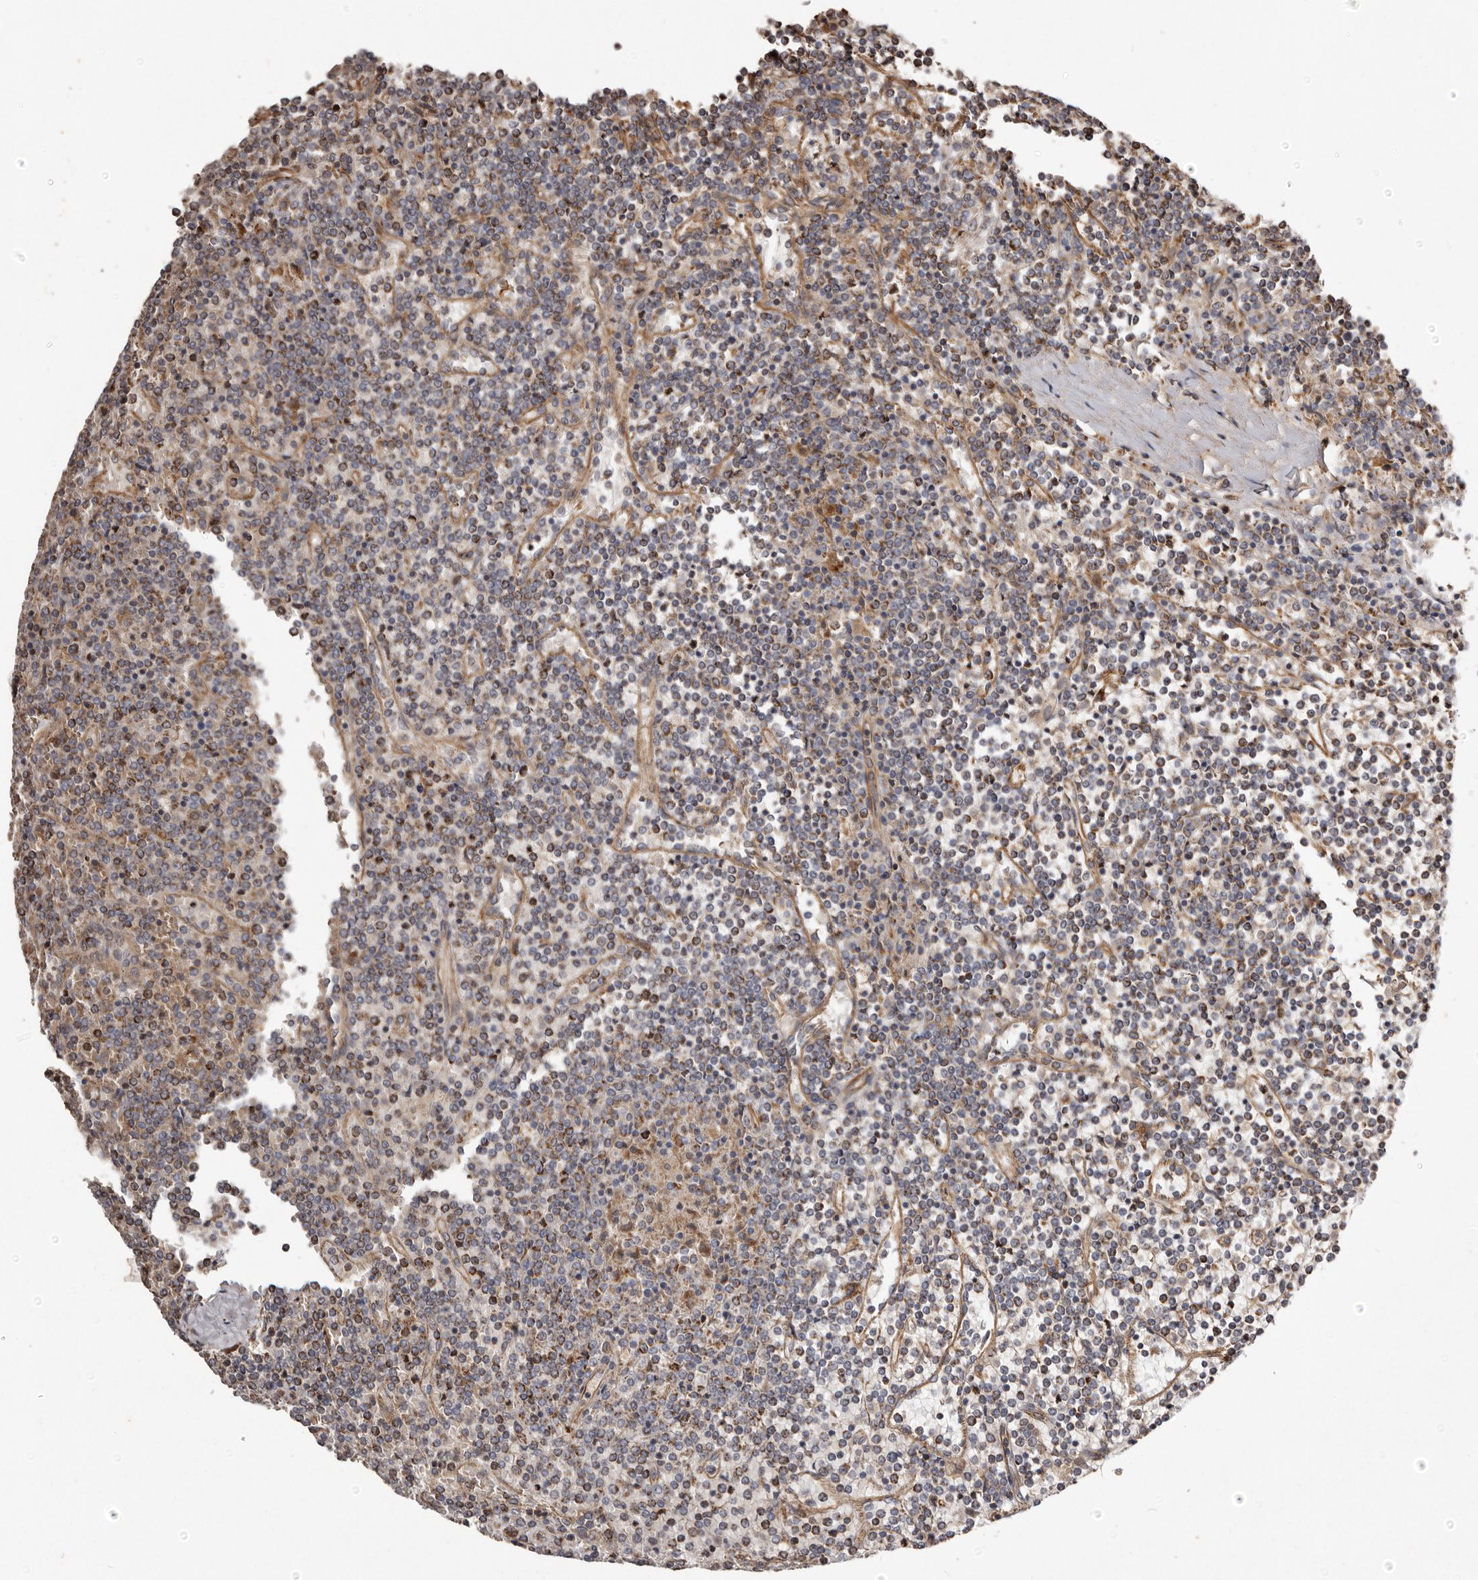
{"staining": {"intensity": "moderate", "quantity": "<25%", "location": "cytoplasmic/membranous"}, "tissue": "lymphoma", "cell_type": "Tumor cells", "image_type": "cancer", "snomed": [{"axis": "morphology", "description": "Malignant lymphoma, non-Hodgkin's type, Low grade"}, {"axis": "topography", "description": "Spleen"}], "caption": "IHC micrograph of lymphoma stained for a protein (brown), which reveals low levels of moderate cytoplasmic/membranous expression in approximately <25% of tumor cells.", "gene": "MACC1", "patient": {"sex": "female", "age": 19}}